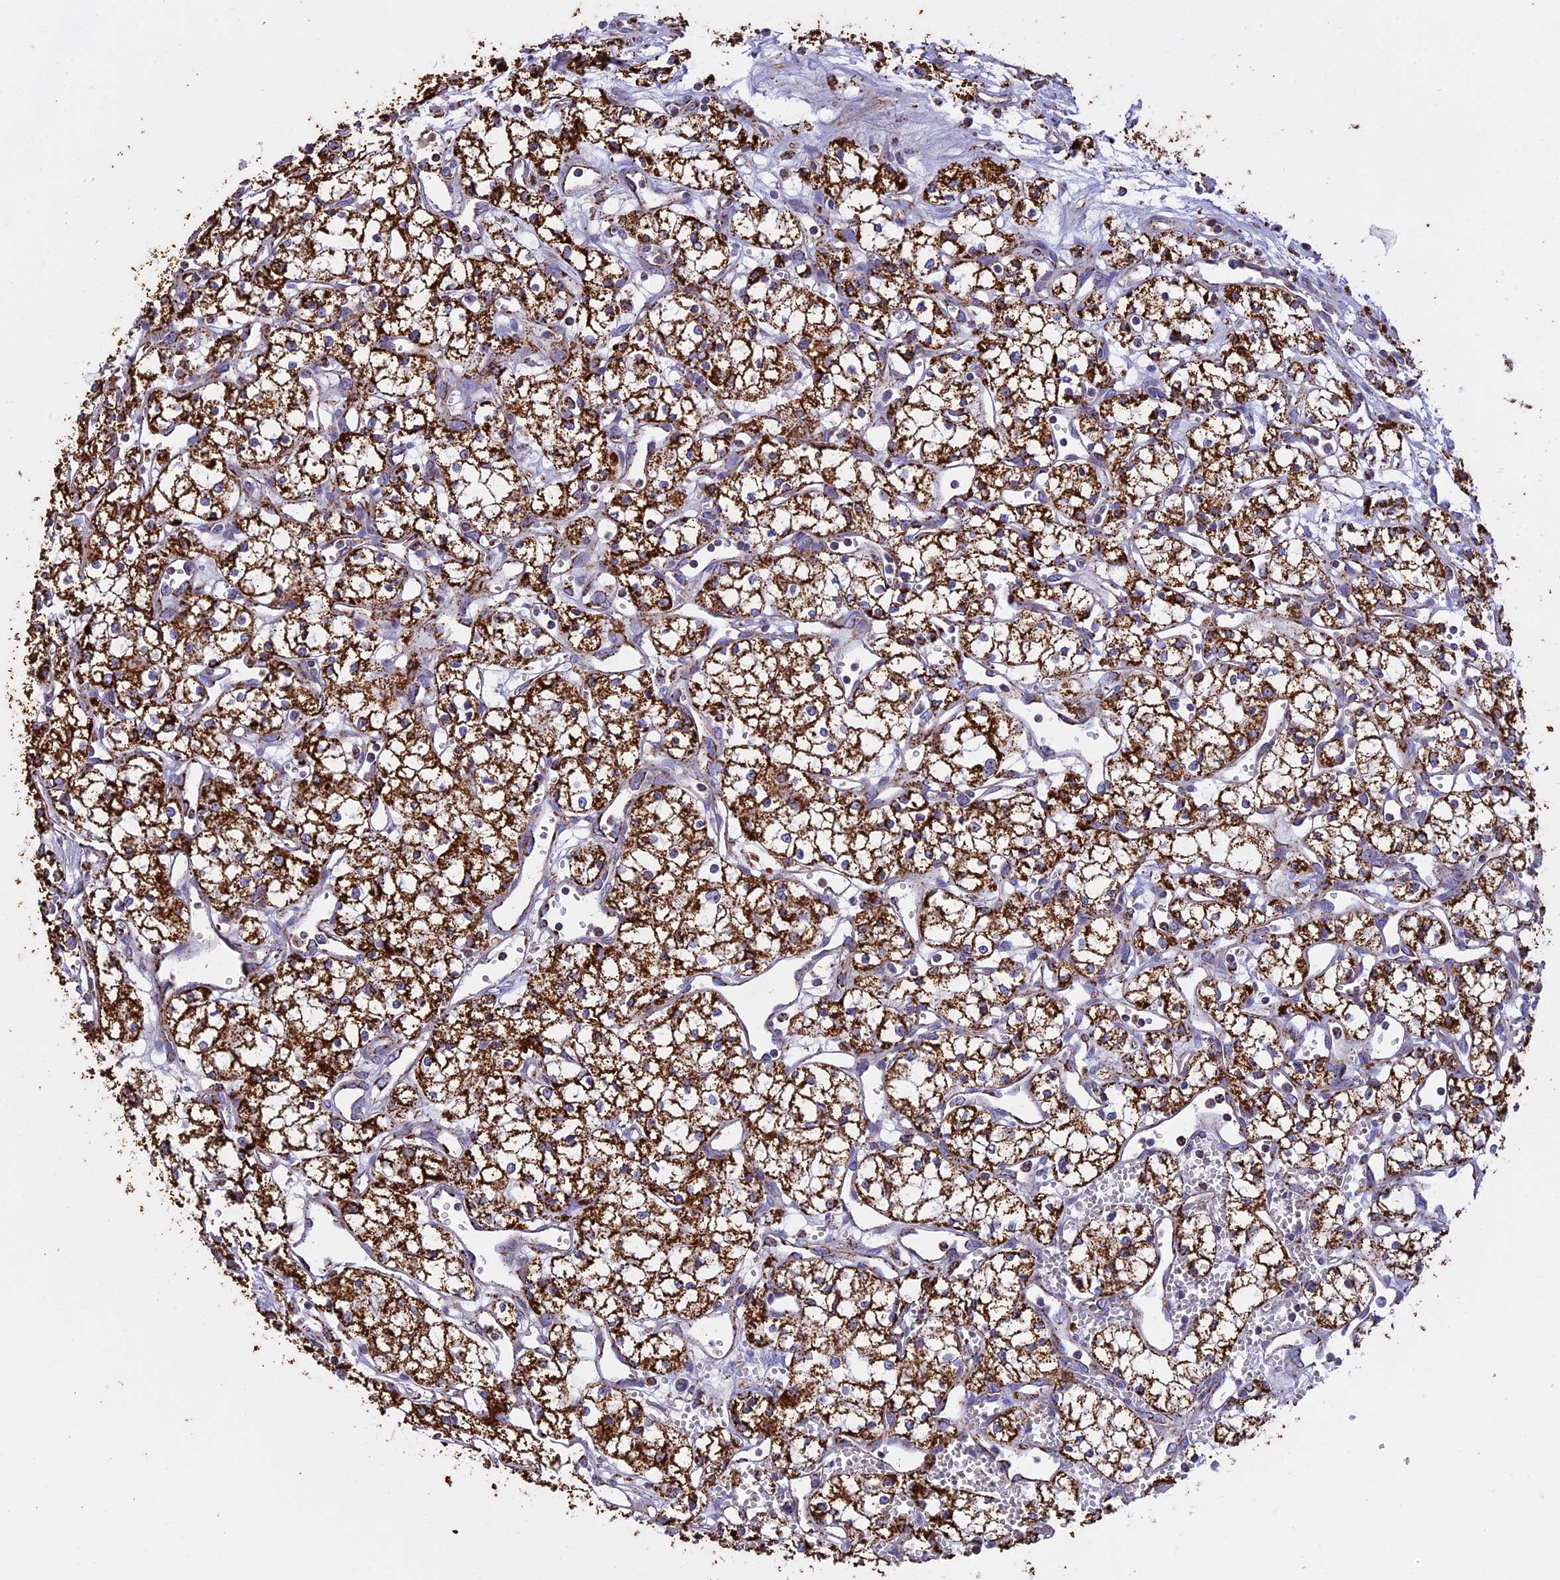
{"staining": {"intensity": "strong", "quantity": ">75%", "location": "cytoplasmic/membranous"}, "tissue": "renal cancer", "cell_type": "Tumor cells", "image_type": "cancer", "snomed": [{"axis": "morphology", "description": "Adenocarcinoma, NOS"}, {"axis": "topography", "description": "Kidney"}], "caption": "Protein analysis of renal adenocarcinoma tissue reveals strong cytoplasmic/membranous staining in approximately >75% of tumor cells. Ihc stains the protein in brown and the nuclei are stained blue.", "gene": "KCNG1", "patient": {"sex": "male", "age": 59}}